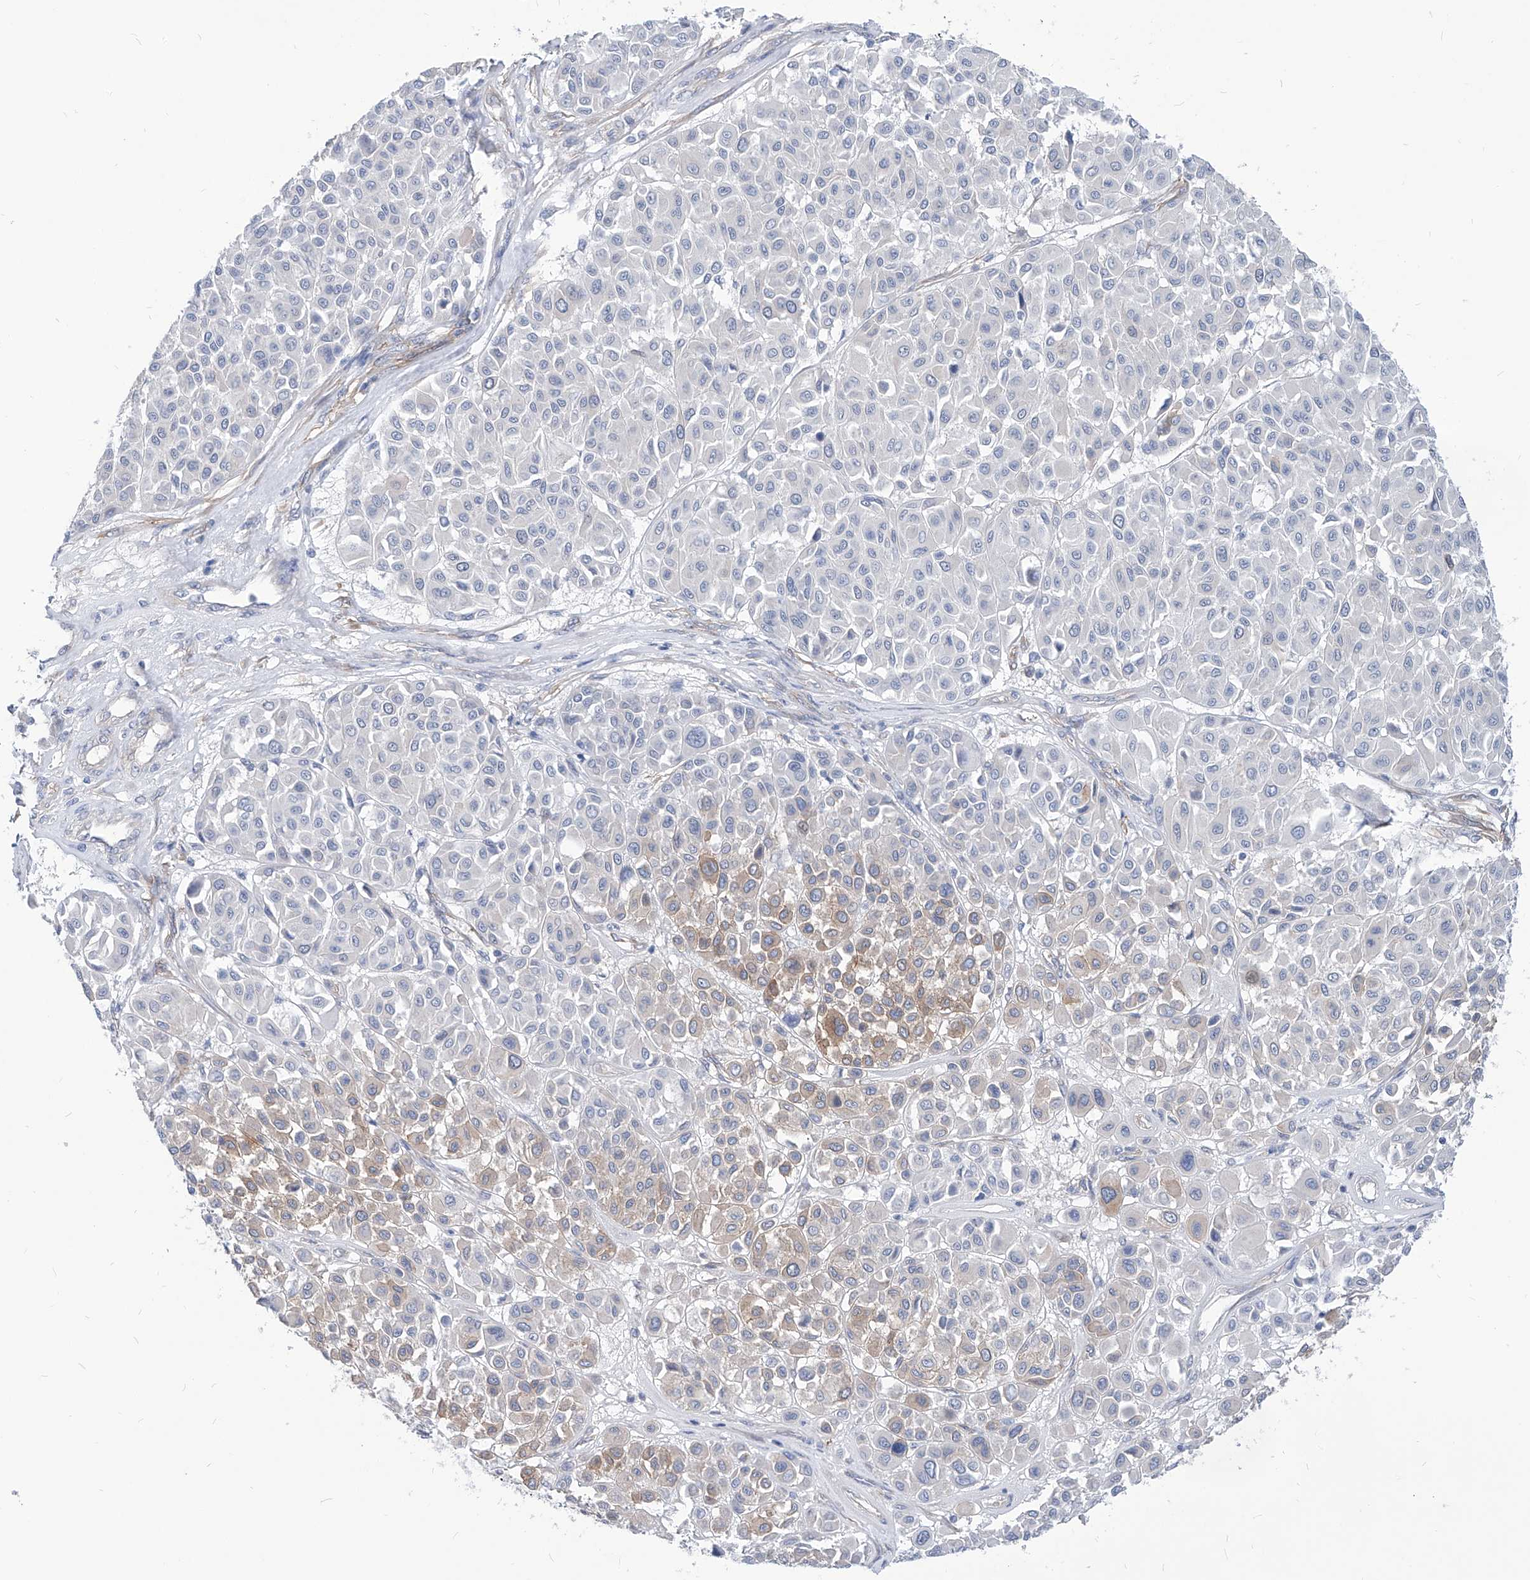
{"staining": {"intensity": "weak", "quantity": "<25%", "location": "cytoplasmic/membranous"}, "tissue": "melanoma", "cell_type": "Tumor cells", "image_type": "cancer", "snomed": [{"axis": "morphology", "description": "Malignant melanoma, Metastatic site"}, {"axis": "topography", "description": "Soft tissue"}], "caption": "This is a image of IHC staining of malignant melanoma (metastatic site), which shows no expression in tumor cells. Brightfield microscopy of immunohistochemistry (IHC) stained with DAB (3,3'-diaminobenzidine) (brown) and hematoxylin (blue), captured at high magnification.", "gene": "AKAP10", "patient": {"sex": "male", "age": 41}}